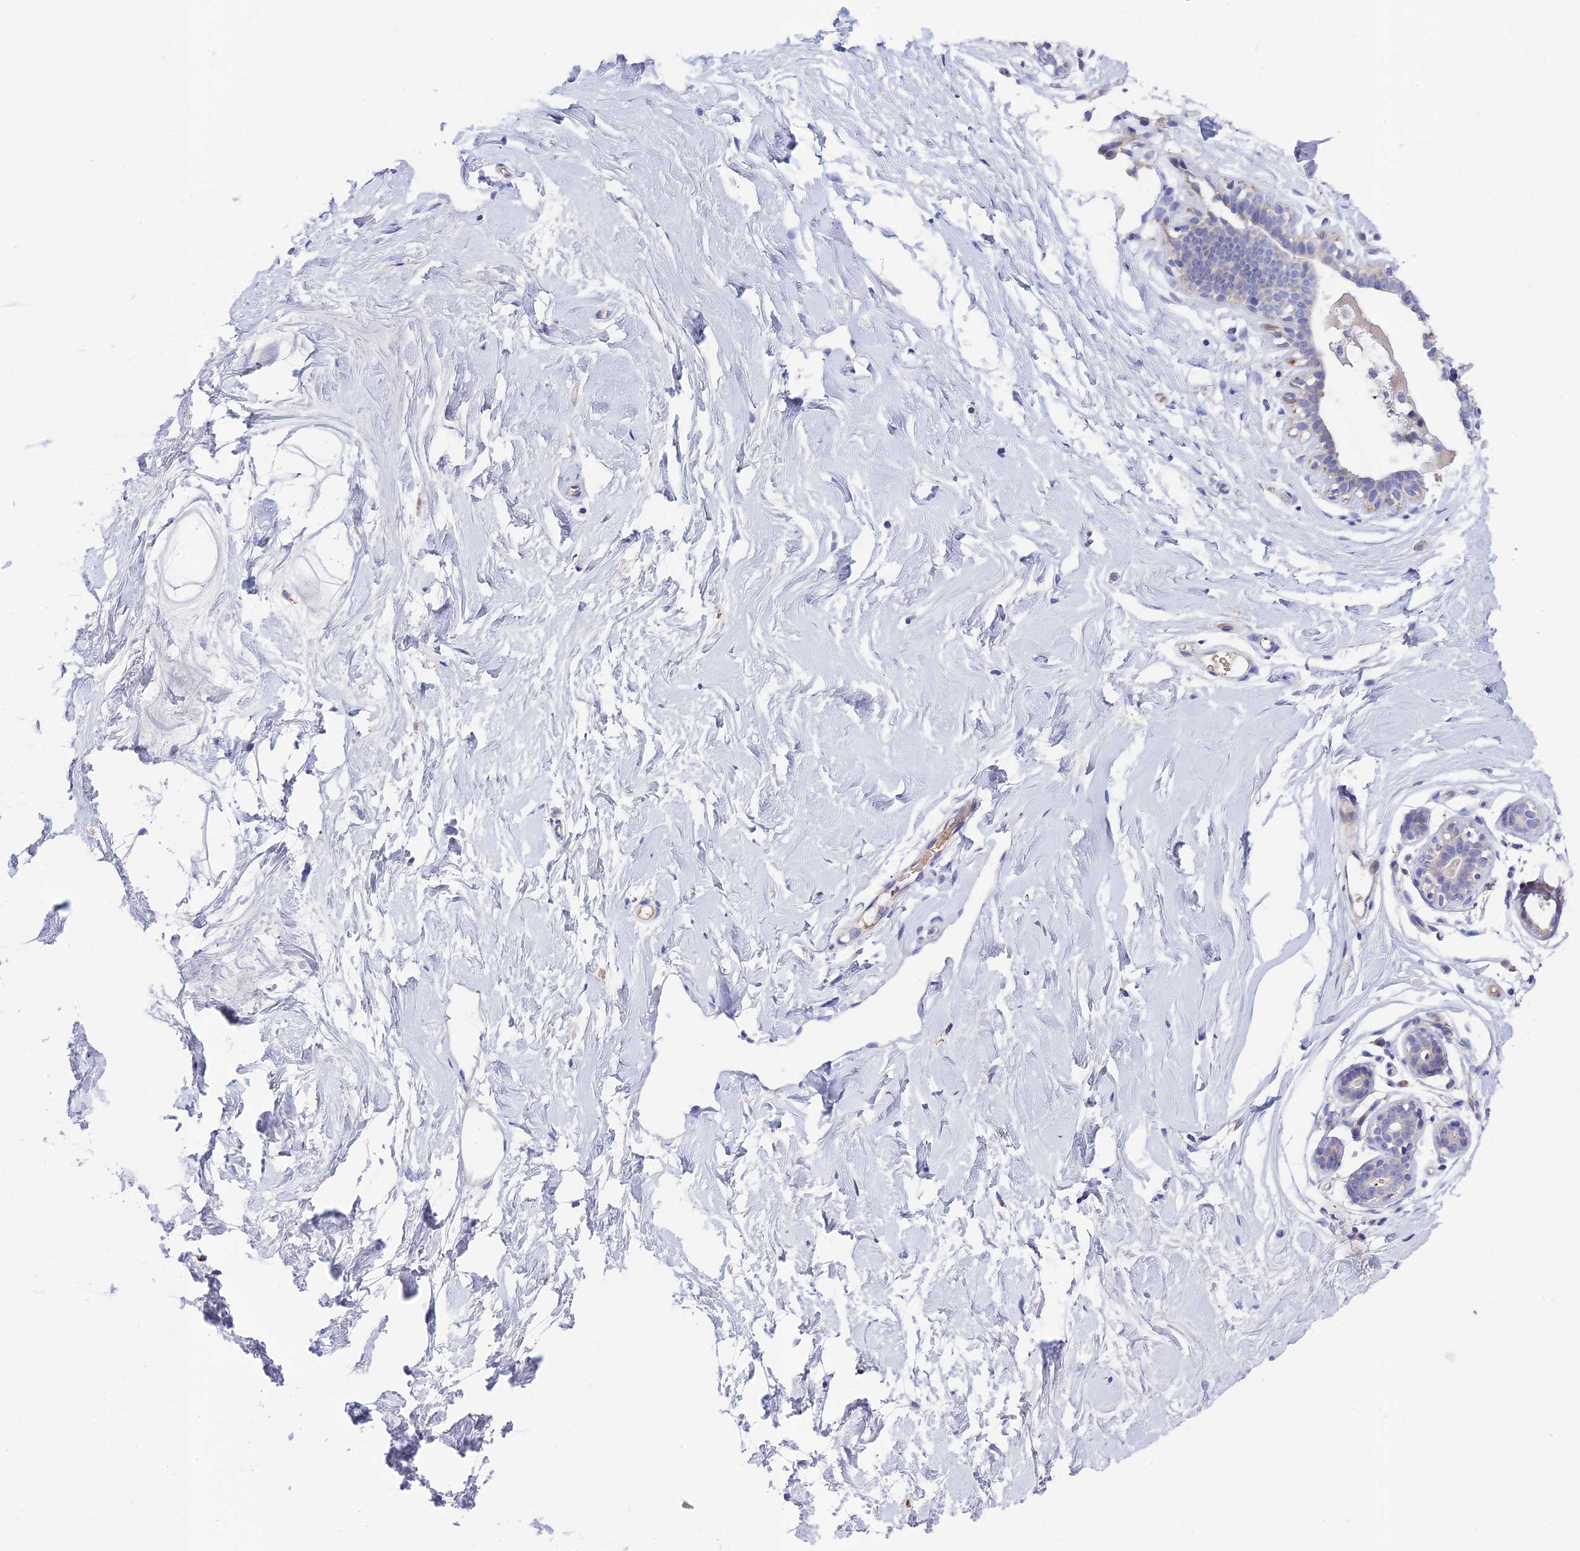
{"staining": {"intensity": "negative", "quantity": "none", "location": "none"}, "tissue": "breast", "cell_type": "Adipocytes", "image_type": "normal", "snomed": [{"axis": "morphology", "description": "Normal tissue, NOS"}, {"axis": "morphology", "description": "Adenoma, NOS"}, {"axis": "topography", "description": "Breast"}], "caption": "Immunohistochemistry image of benign human breast stained for a protein (brown), which shows no staining in adipocytes.", "gene": "CCDC157", "patient": {"sex": "female", "age": 23}}